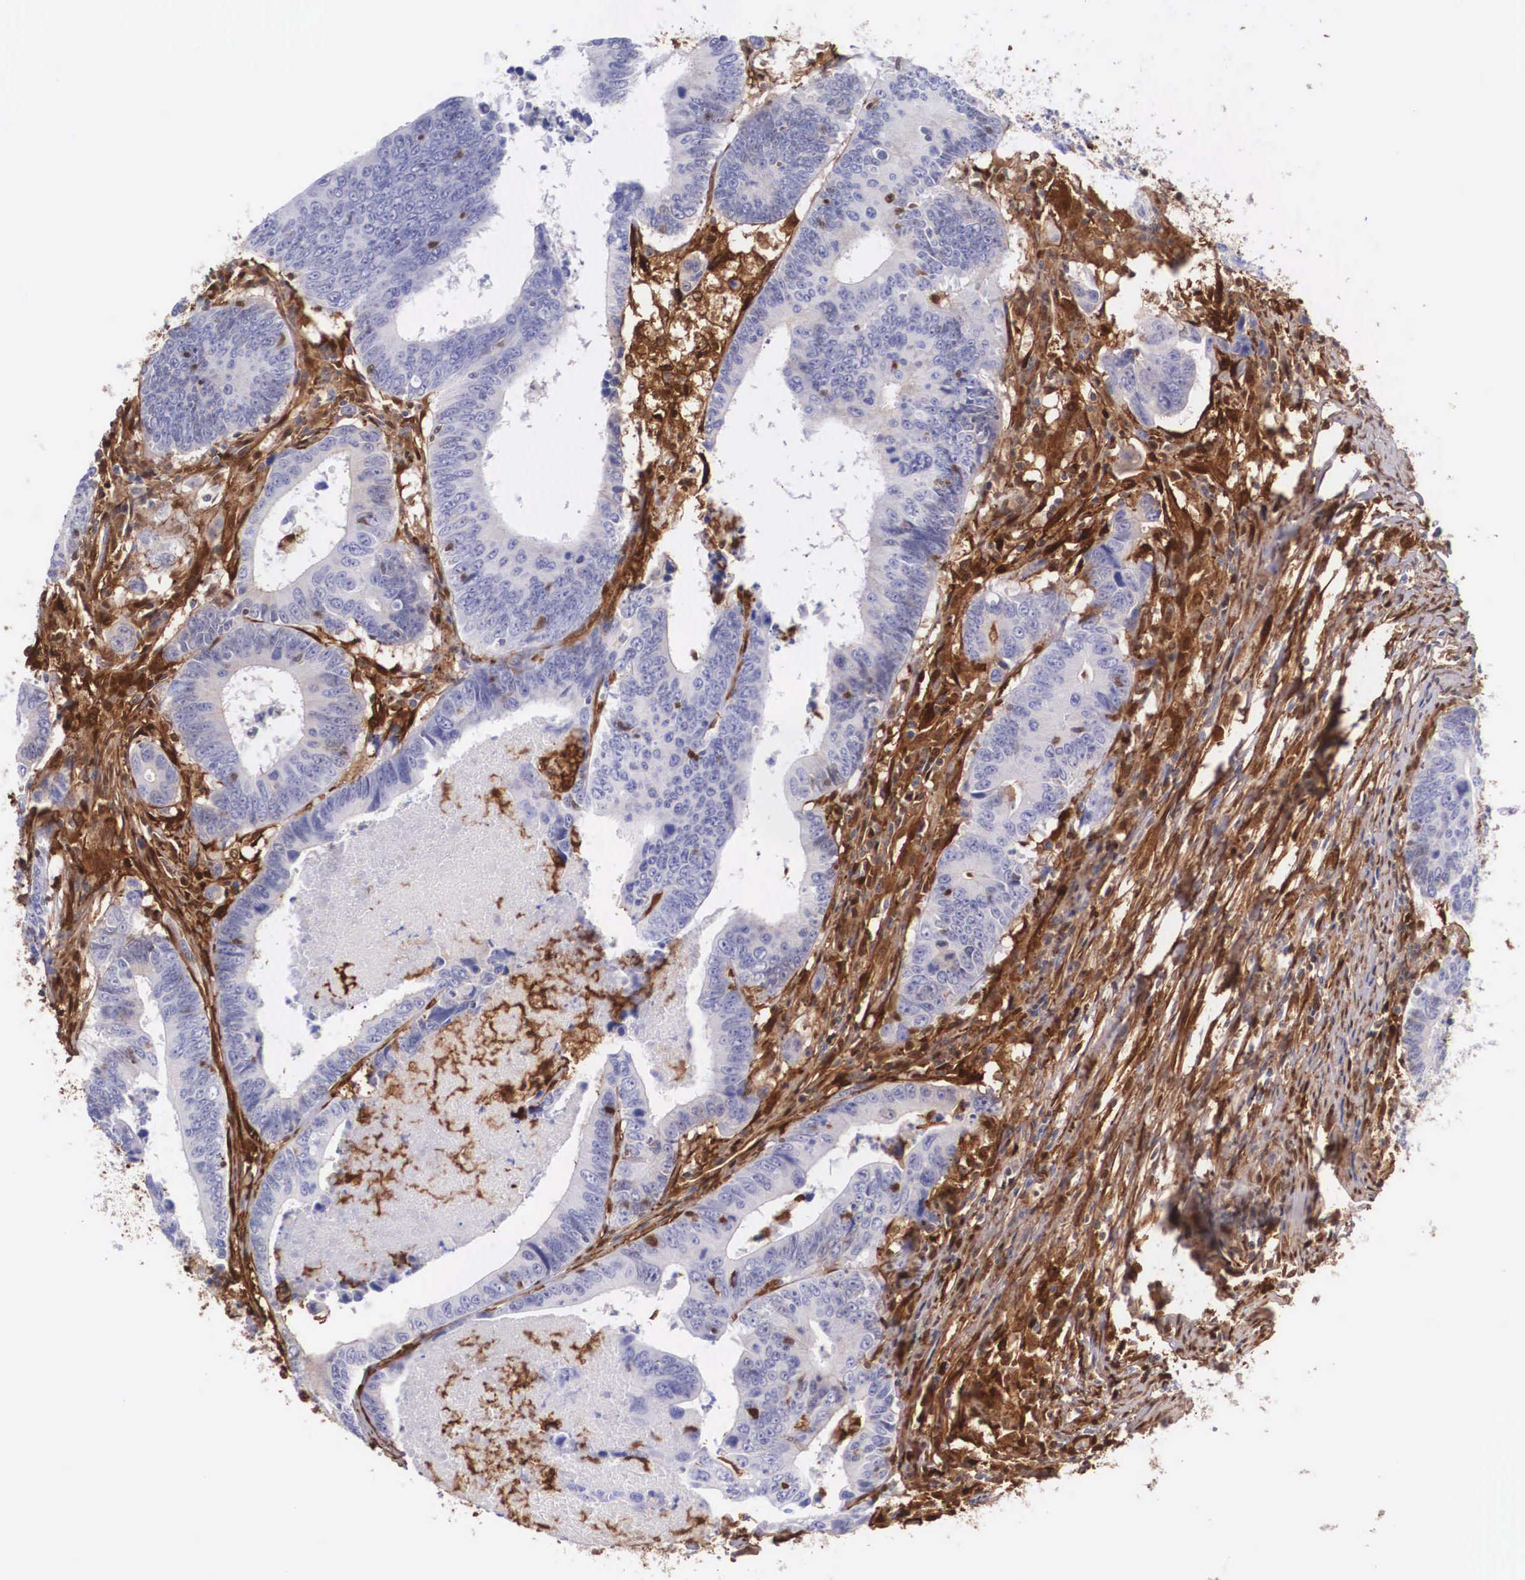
{"staining": {"intensity": "negative", "quantity": "none", "location": "none"}, "tissue": "colorectal cancer", "cell_type": "Tumor cells", "image_type": "cancer", "snomed": [{"axis": "morphology", "description": "Adenocarcinoma, NOS"}, {"axis": "topography", "description": "Colon"}], "caption": "IHC histopathology image of human adenocarcinoma (colorectal) stained for a protein (brown), which shows no expression in tumor cells. The staining was performed using DAB (3,3'-diaminobenzidine) to visualize the protein expression in brown, while the nuclei were stained in blue with hematoxylin (Magnification: 20x).", "gene": "LGALS1", "patient": {"sex": "female", "age": 78}}